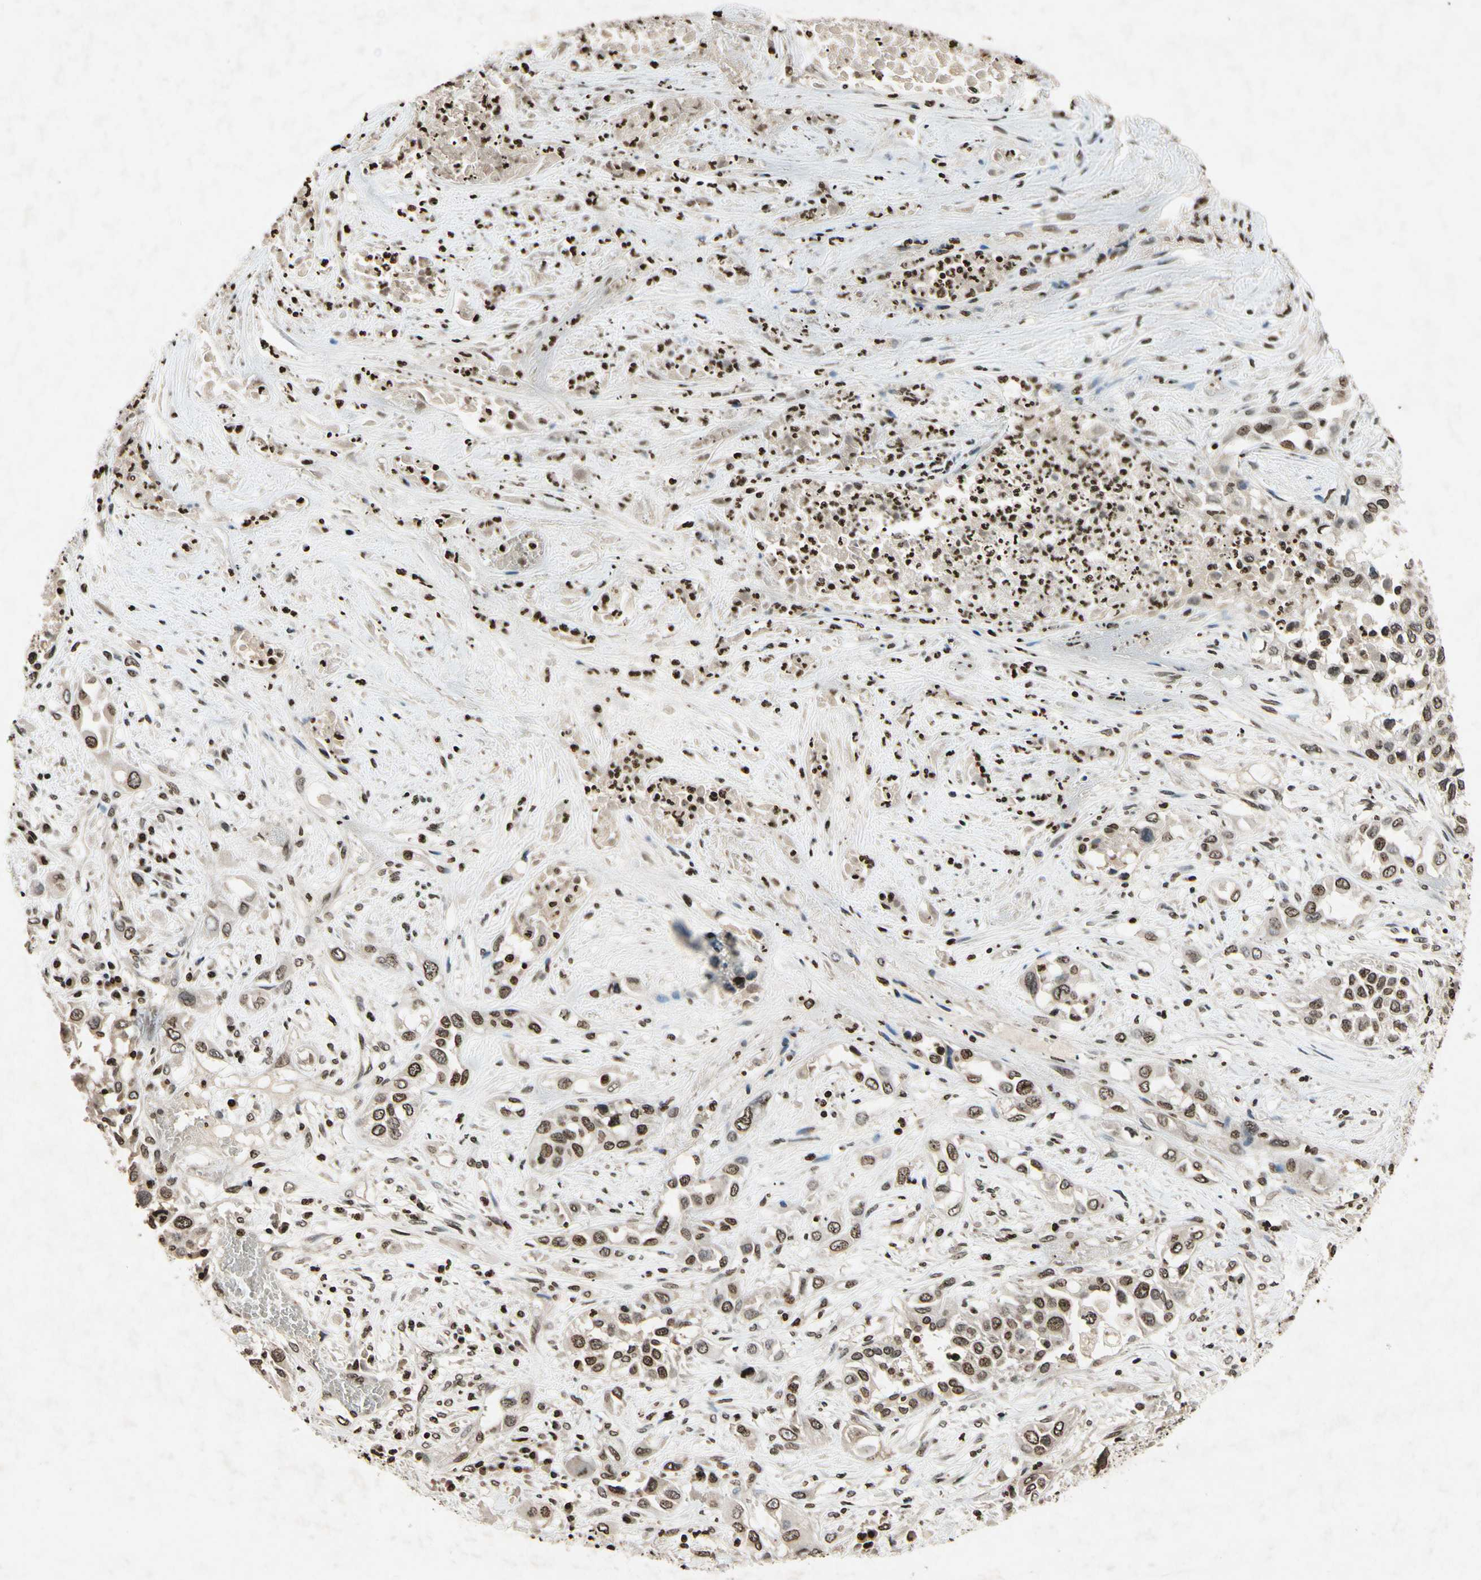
{"staining": {"intensity": "moderate", "quantity": ">75%", "location": "nuclear"}, "tissue": "lung cancer", "cell_type": "Tumor cells", "image_type": "cancer", "snomed": [{"axis": "morphology", "description": "Squamous cell carcinoma, NOS"}, {"axis": "topography", "description": "Lung"}], "caption": "Protein expression analysis of squamous cell carcinoma (lung) demonstrates moderate nuclear positivity in approximately >75% of tumor cells.", "gene": "HOXB3", "patient": {"sex": "male", "age": 71}}